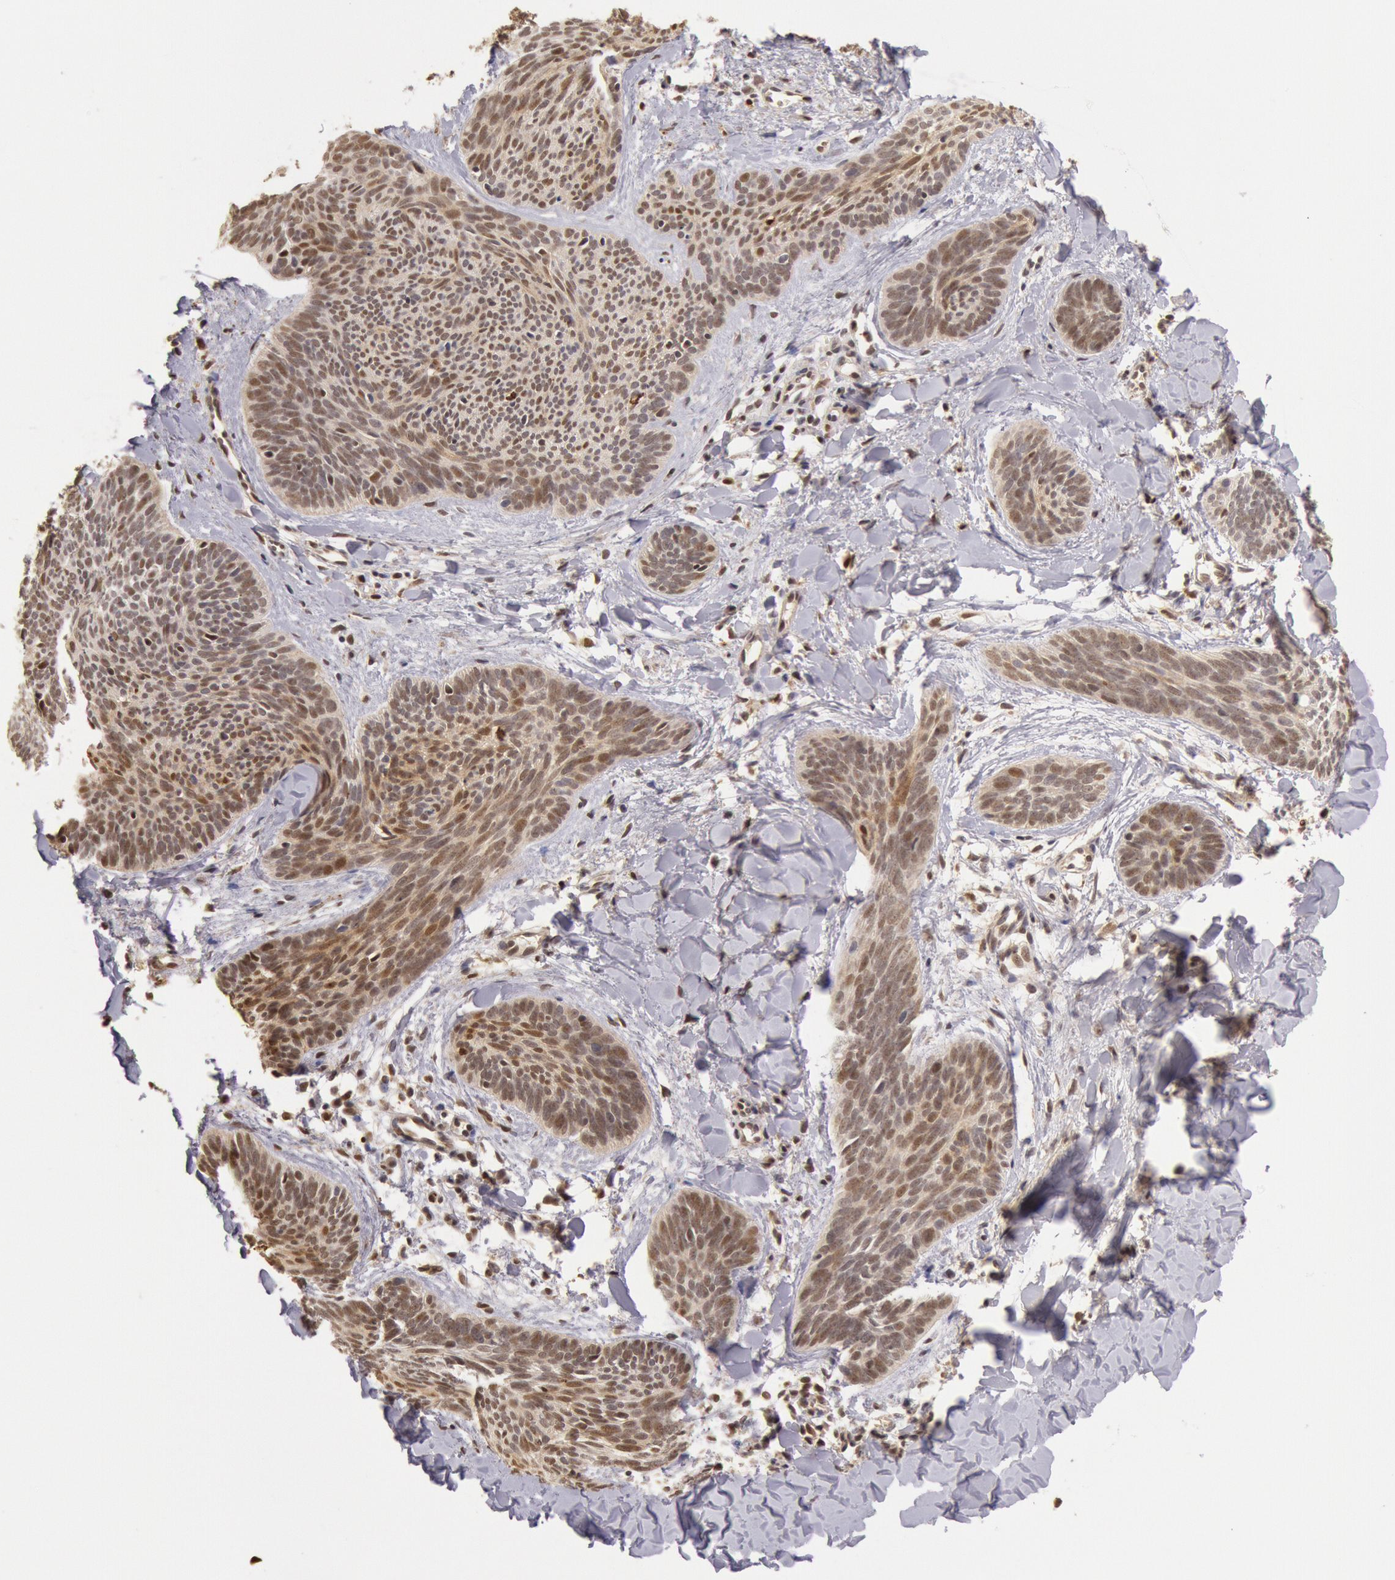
{"staining": {"intensity": "moderate", "quantity": "25%-75%", "location": "nuclear"}, "tissue": "skin cancer", "cell_type": "Tumor cells", "image_type": "cancer", "snomed": [{"axis": "morphology", "description": "Basal cell carcinoma"}, {"axis": "topography", "description": "Skin"}], "caption": "DAB immunohistochemical staining of skin basal cell carcinoma displays moderate nuclear protein positivity in approximately 25%-75% of tumor cells.", "gene": "LIG4", "patient": {"sex": "female", "age": 81}}